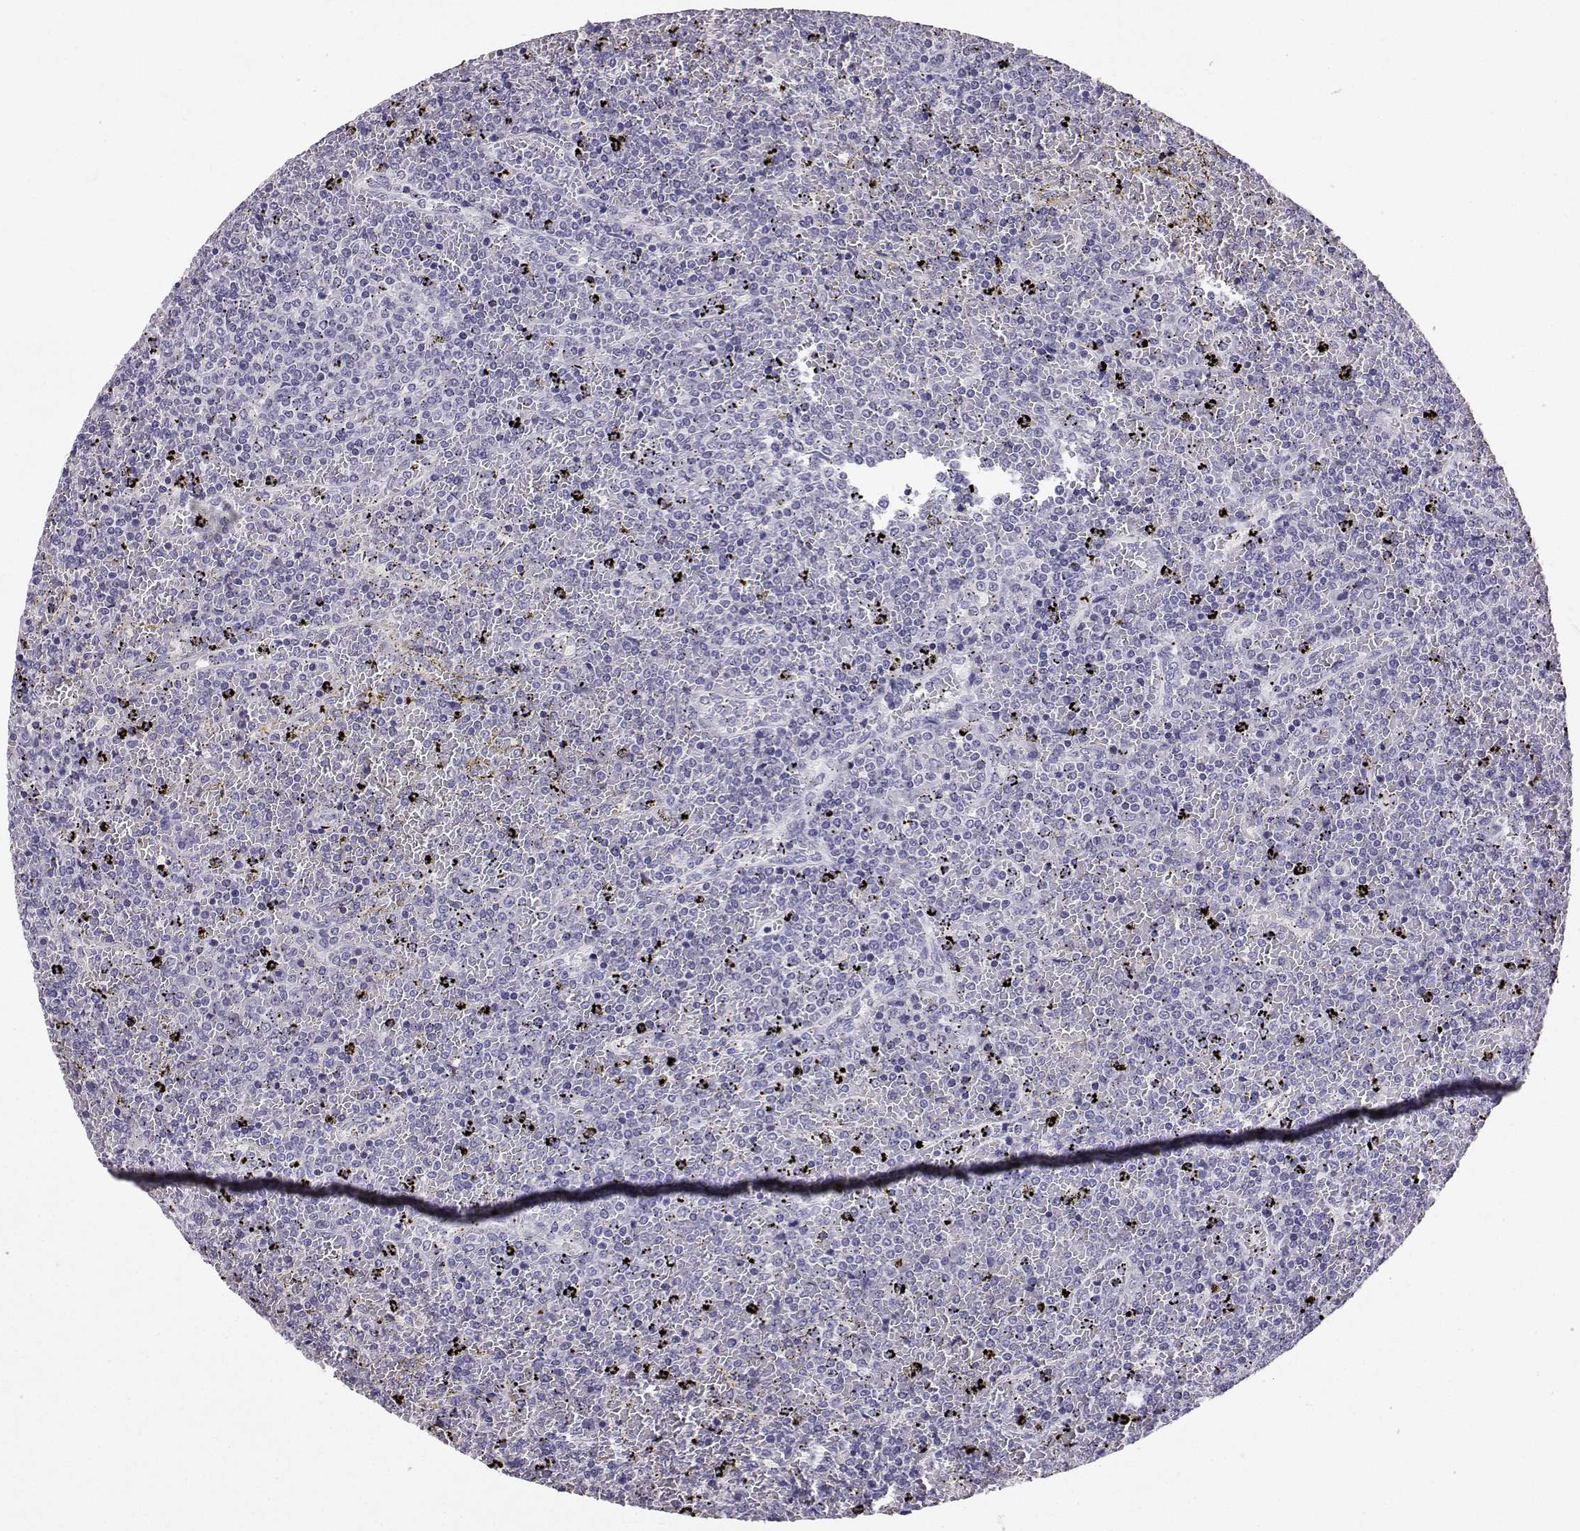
{"staining": {"intensity": "negative", "quantity": "none", "location": "none"}, "tissue": "lymphoma", "cell_type": "Tumor cells", "image_type": "cancer", "snomed": [{"axis": "morphology", "description": "Malignant lymphoma, non-Hodgkin's type, Low grade"}, {"axis": "topography", "description": "Spleen"}], "caption": "Micrograph shows no protein staining in tumor cells of lymphoma tissue. (DAB (3,3'-diaminobenzidine) IHC with hematoxylin counter stain).", "gene": "SPAG11B", "patient": {"sex": "female", "age": 77}}